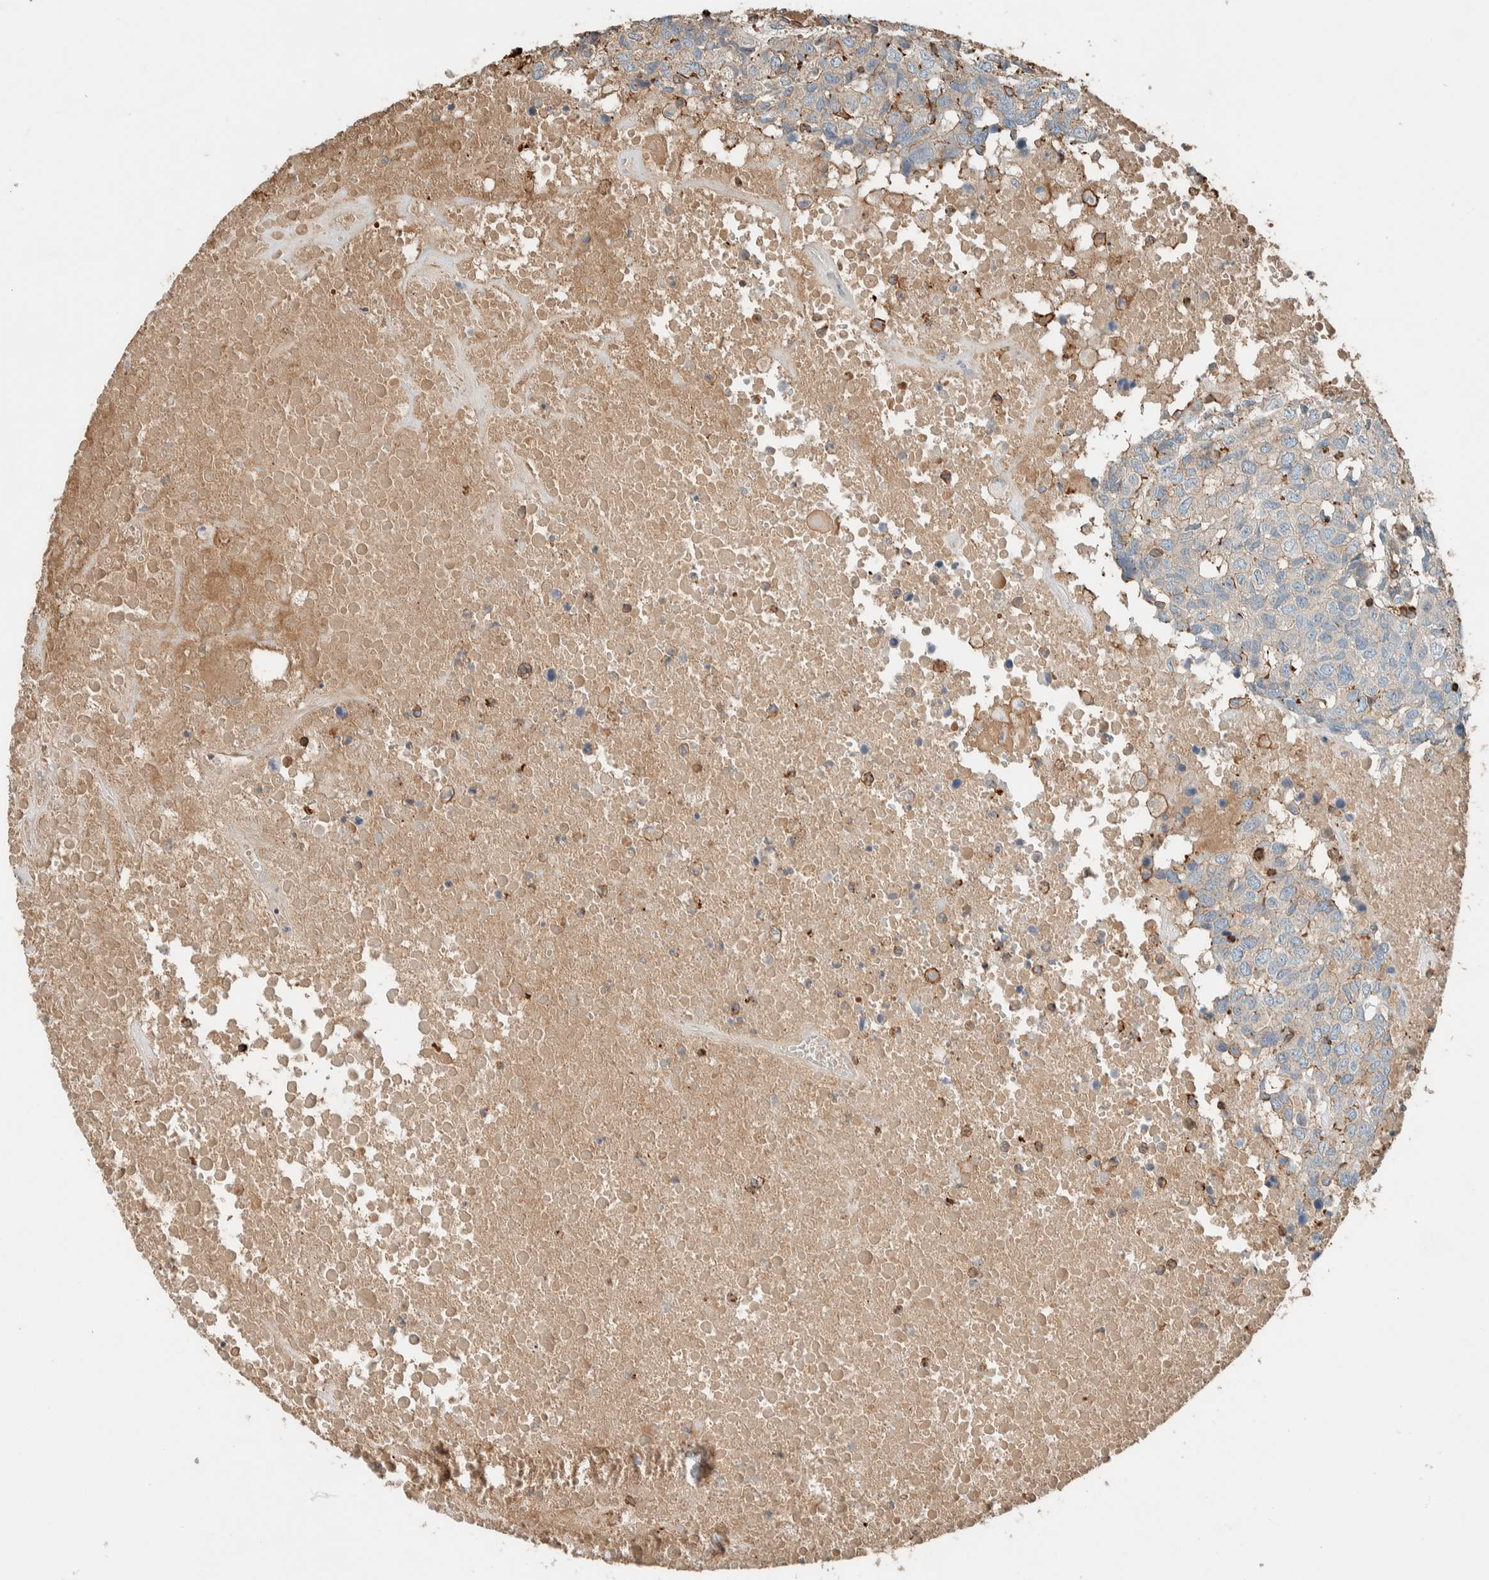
{"staining": {"intensity": "negative", "quantity": "none", "location": "none"}, "tissue": "head and neck cancer", "cell_type": "Tumor cells", "image_type": "cancer", "snomed": [{"axis": "morphology", "description": "Squamous cell carcinoma, NOS"}, {"axis": "topography", "description": "Head-Neck"}], "caption": "There is no significant positivity in tumor cells of head and neck cancer (squamous cell carcinoma).", "gene": "CTBP2", "patient": {"sex": "male", "age": 66}}